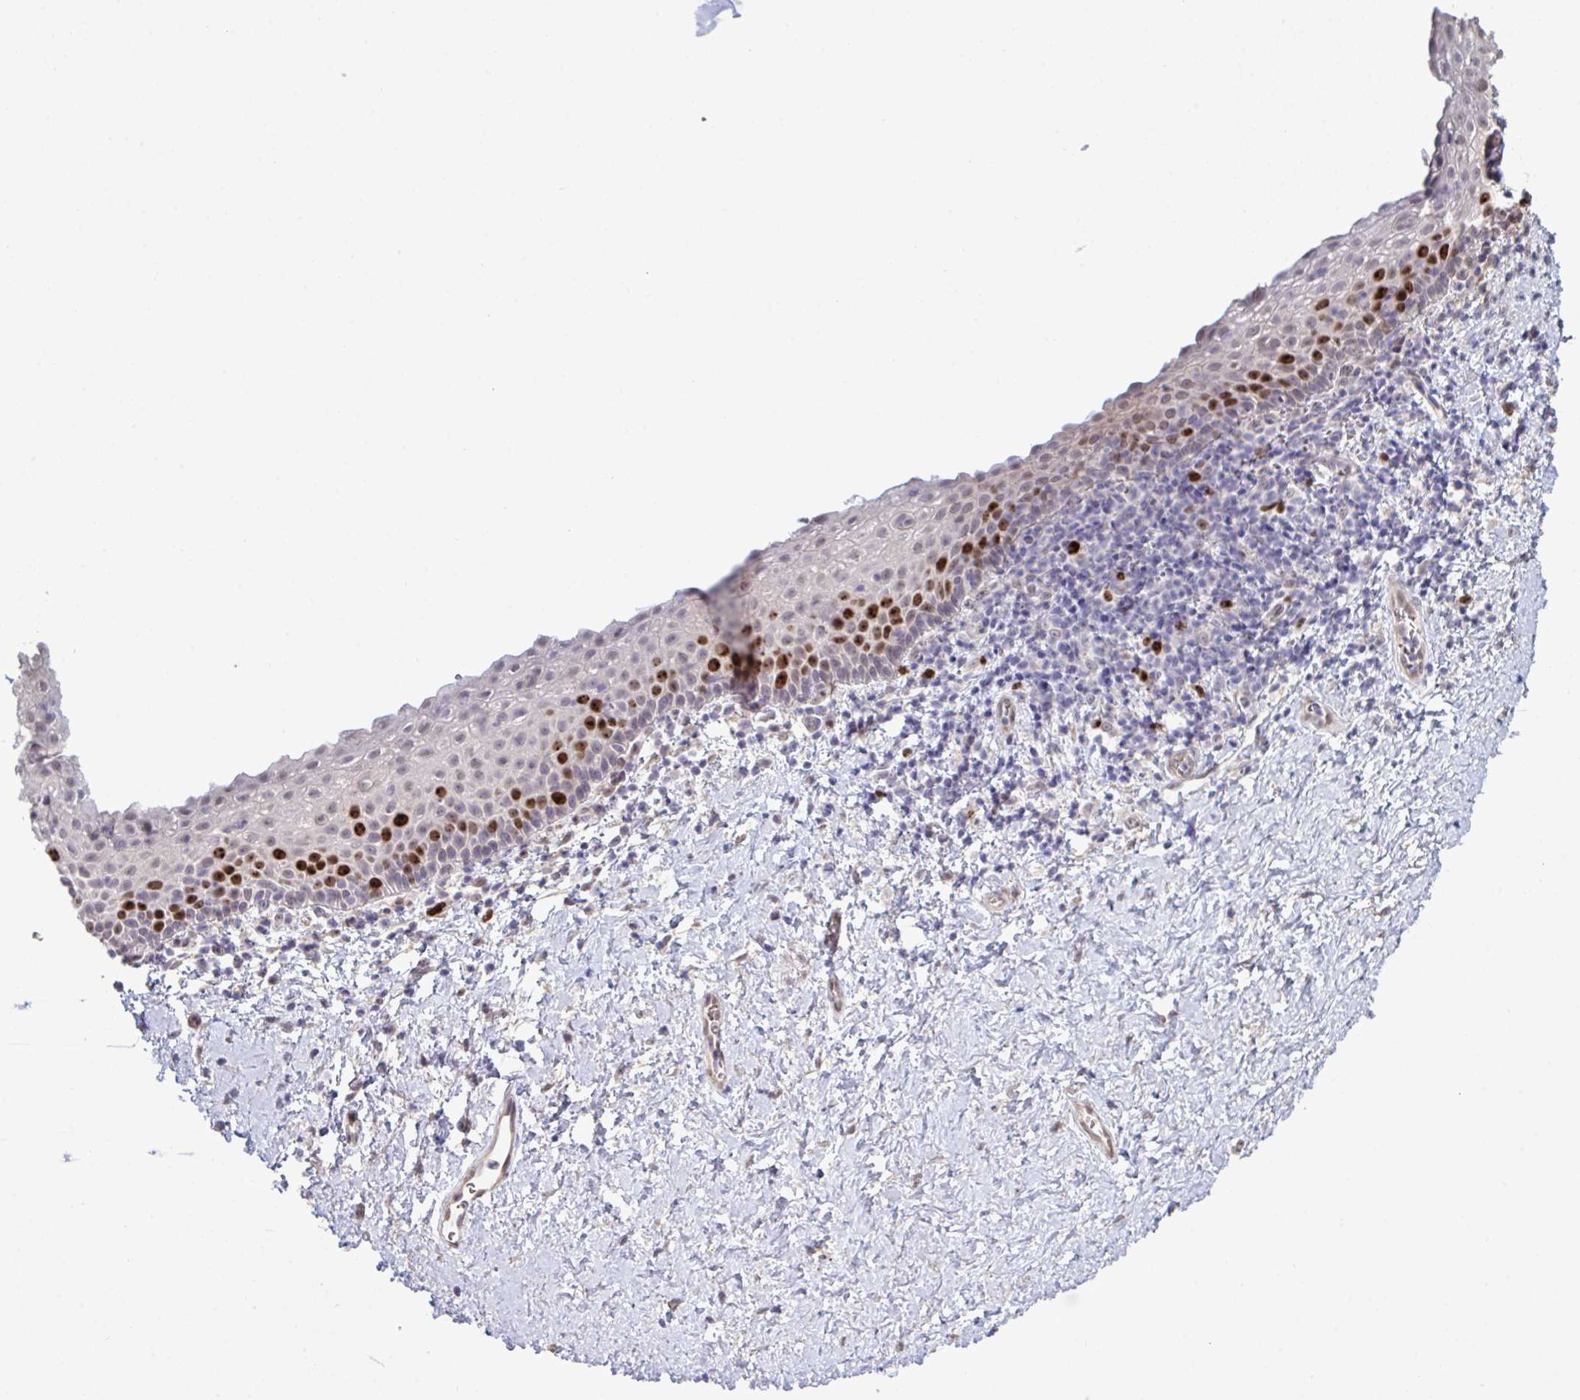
{"staining": {"intensity": "strong", "quantity": "<25%", "location": "nuclear"}, "tissue": "vagina", "cell_type": "Squamous epithelial cells", "image_type": "normal", "snomed": [{"axis": "morphology", "description": "Normal tissue, NOS"}, {"axis": "topography", "description": "Vagina"}], "caption": "This photomicrograph exhibits normal vagina stained with immunohistochemistry to label a protein in brown. The nuclear of squamous epithelial cells show strong positivity for the protein. Nuclei are counter-stained blue.", "gene": "SETD7", "patient": {"sex": "female", "age": 61}}